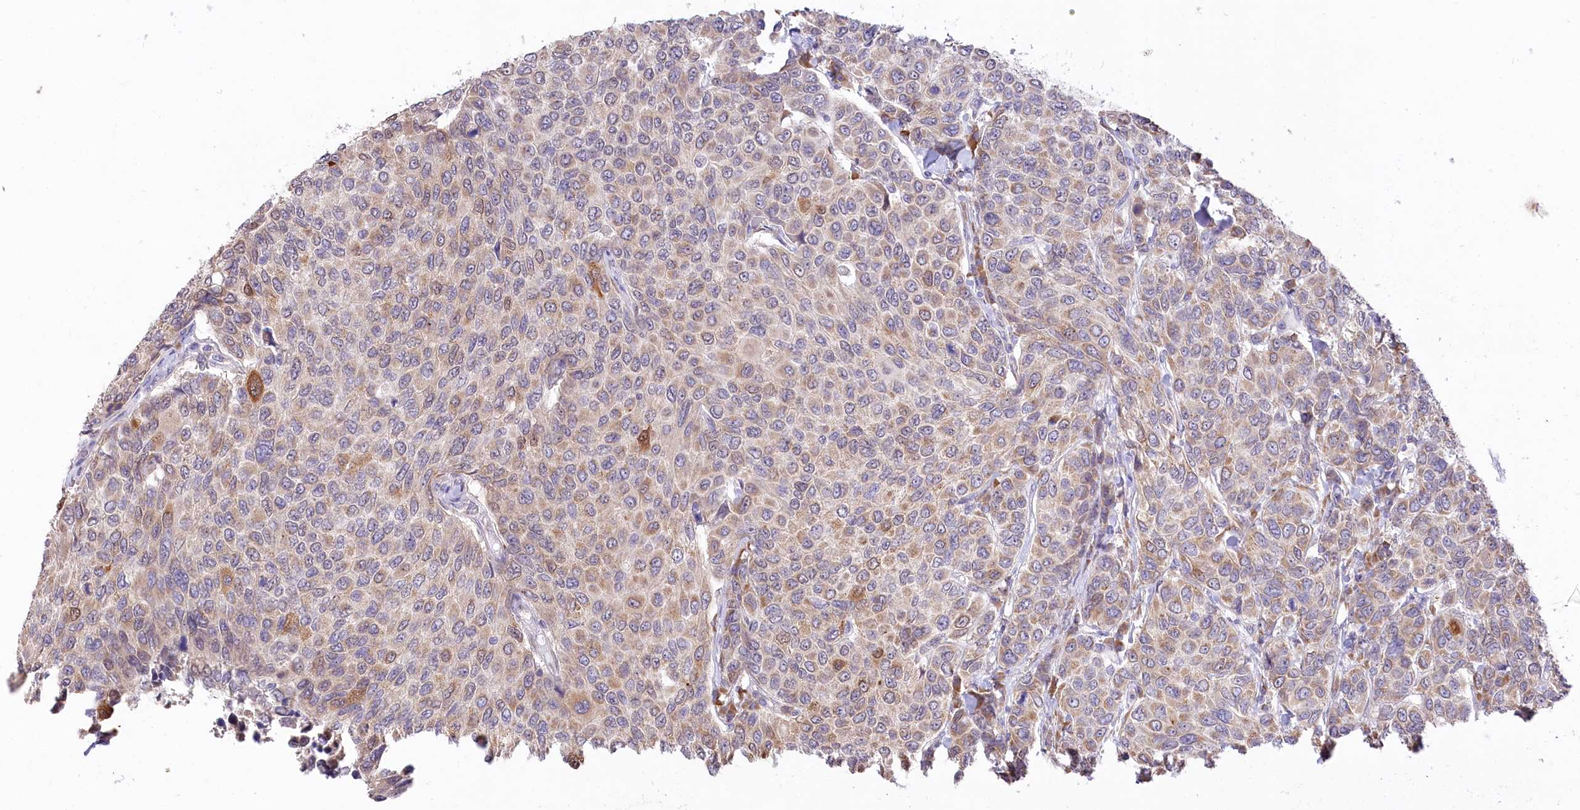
{"staining": {"intensity": "moderate", "quantity": ">75%", "location": "cytoplasmic/membranous"}, "tissue": "breast cancer", "cell_type": "Tumor cells", "image_type": "cancer", "snomed": [{"axis": "morphology", "description": "Duct carcinoma"}, {"axis": "topography", "description": "Breast"}], "caption": "High-magnification brightfield microscopy of breast cancer stained with DAB (3,3'-diaminobenzidine) (brown) and counterstained with hematoxylin (blue). tumor cells exhibit moderate cytoplasmic/membranous expression is appreciated in about>75% of cells.", "gene": "STT3B", "patient": {"sex": "female", "age": 55}}